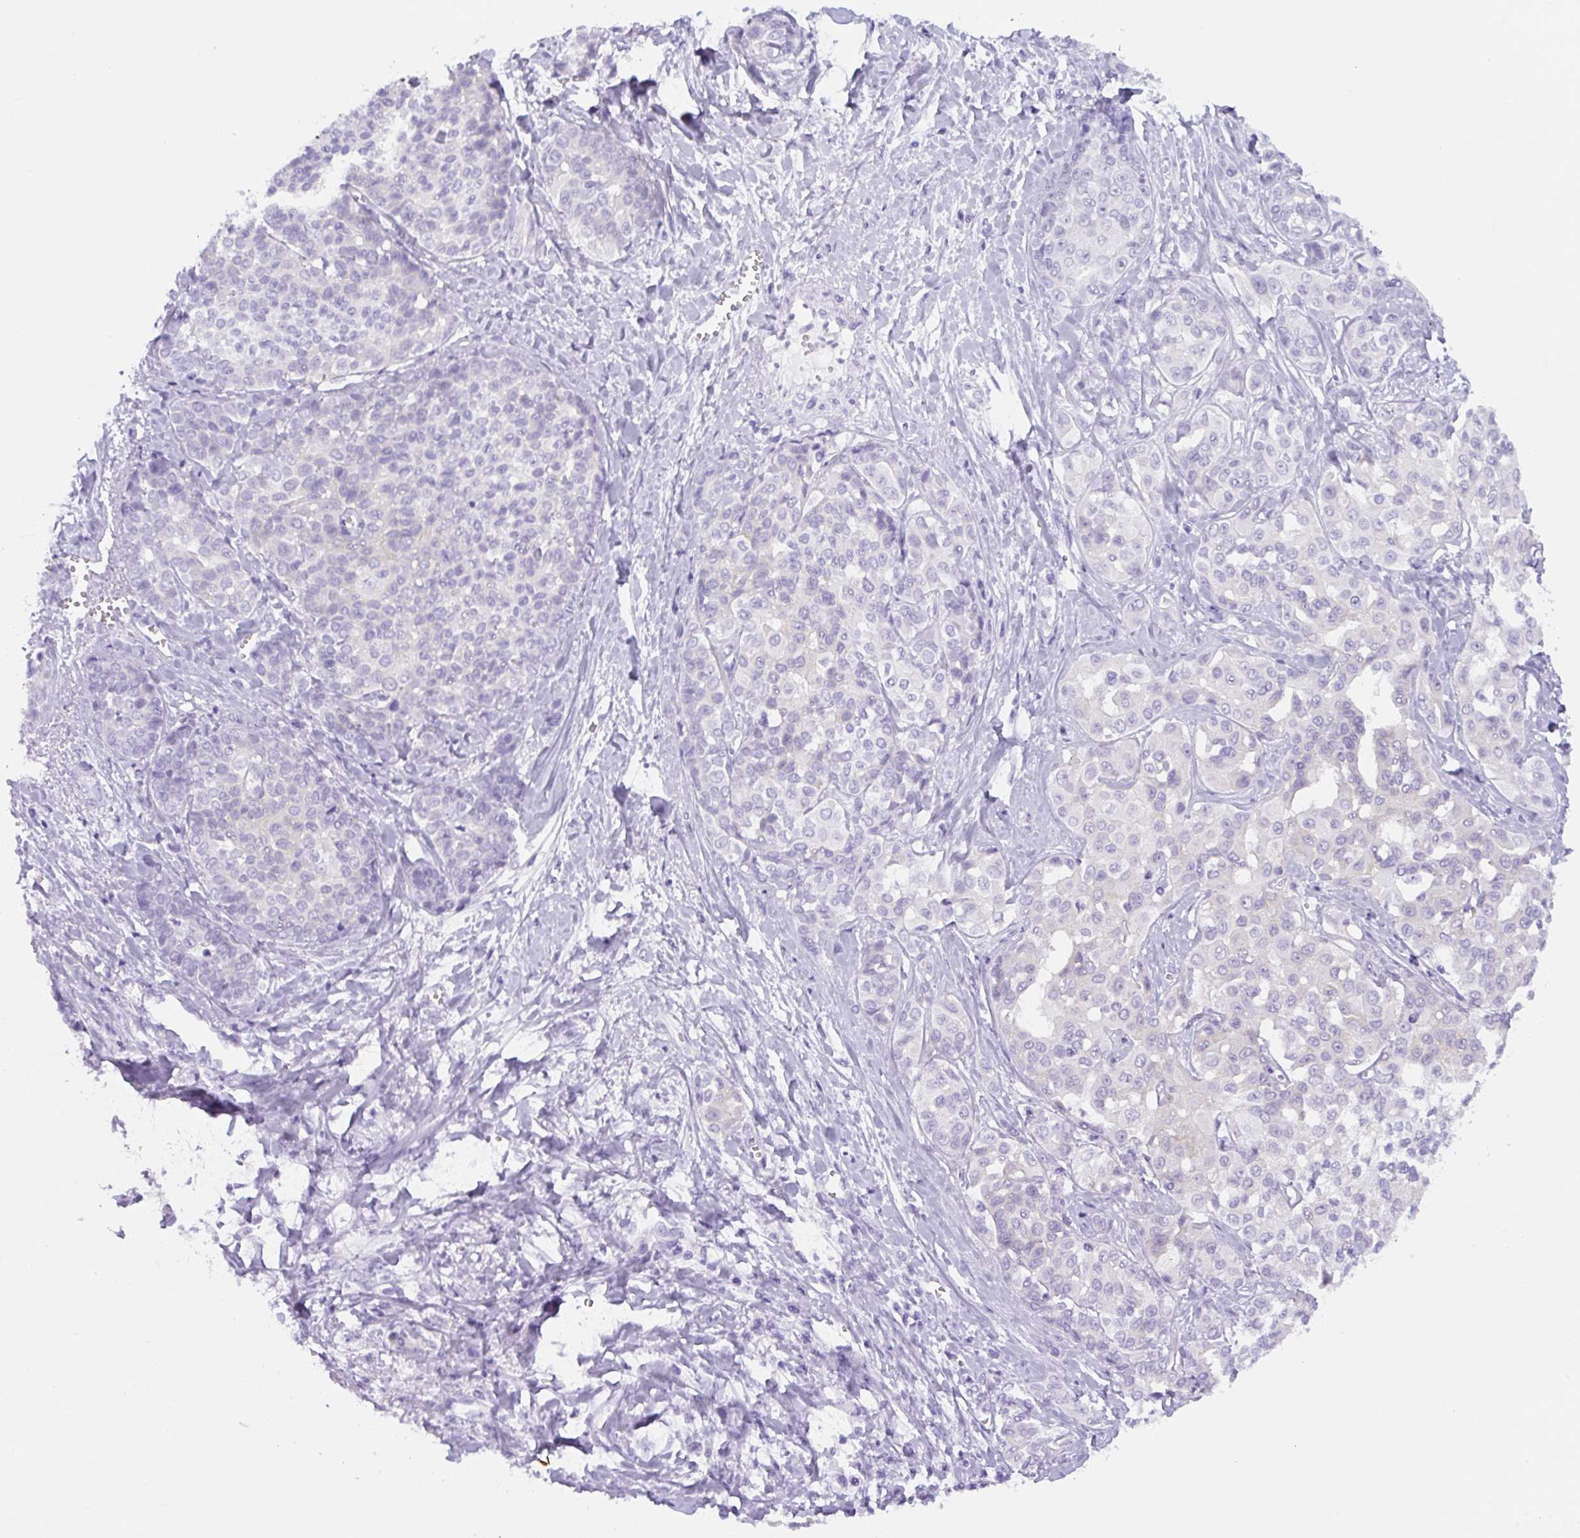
{"staining": {"intensity": "negative", "quantity": "none", "location": "none"}, "tissue": "liver cancer", "cell_type": "Tumor cells", "image_type": "cancer", "snomed": [{"axis": "morphology", "description": "Cholangiocarcinoma"}, {"axis": "topography", "description": "Liver"}], "caption": "Tumor cells show no significant staining in liver cancer (cholangiocarcinoma).", "gene": "ADAMTS19", "patient": {"sex": "female", "age": 77}}